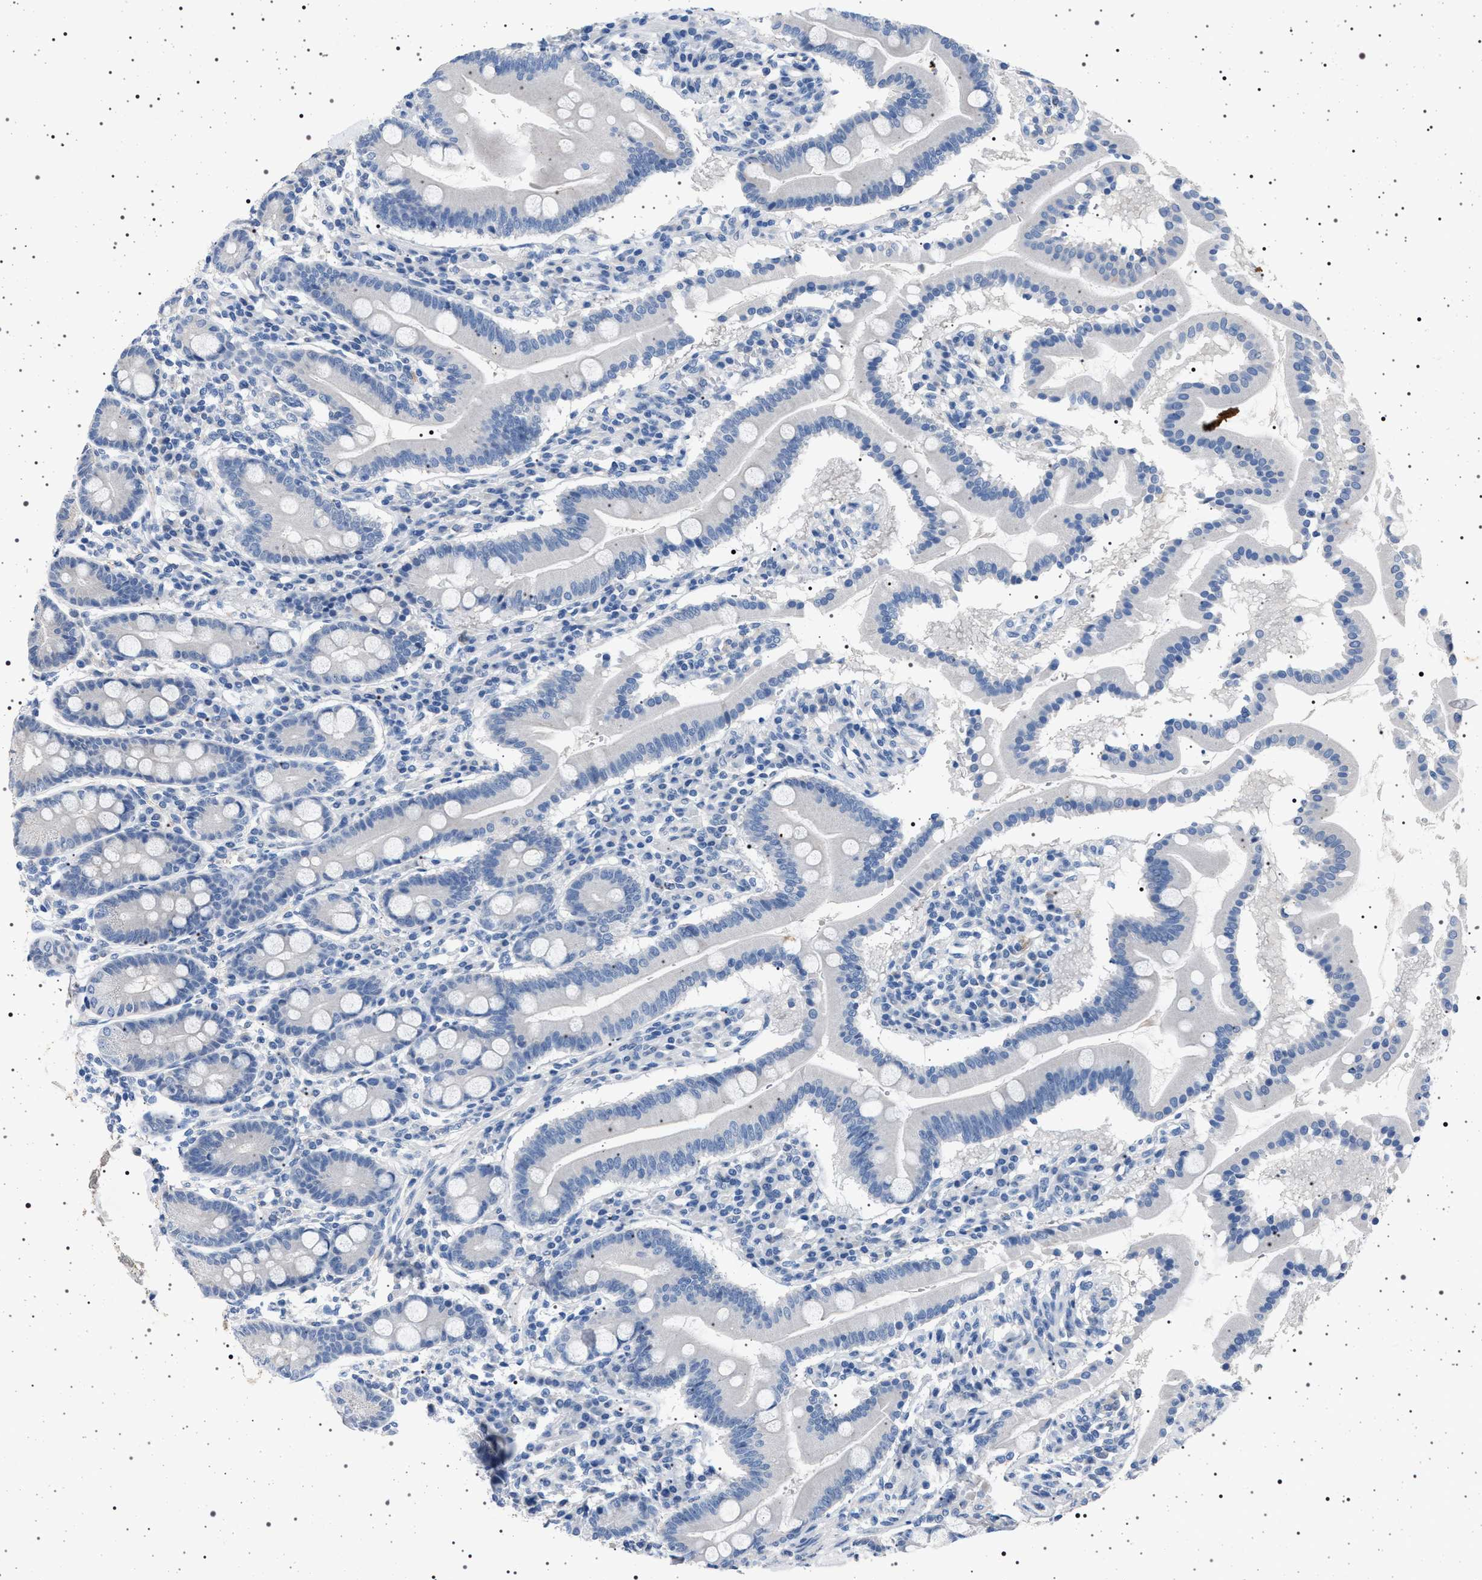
{"staining": {"intensity": "negative", "quantity": "none", "location": "none"}, "tissue": "duodenum", "cell_type": "Glandular cells", "image_type": "normal", "snomed": [{"axis": "morphology", "description": "Normal tissue, NOS"}, {"axis": "topography", "description": "Duodenum"}], "caption": "Immunohistochemistry (IHC) image of normal human duodenum stained for a protein (brown), which displays no staining in glandular cells. (Brightfield microscopy of DAB (3,3'-diaminobenzidine) IHC at high magnification).", "gene": "NAT9", "patient": {"sex": "male", "age": 50}}